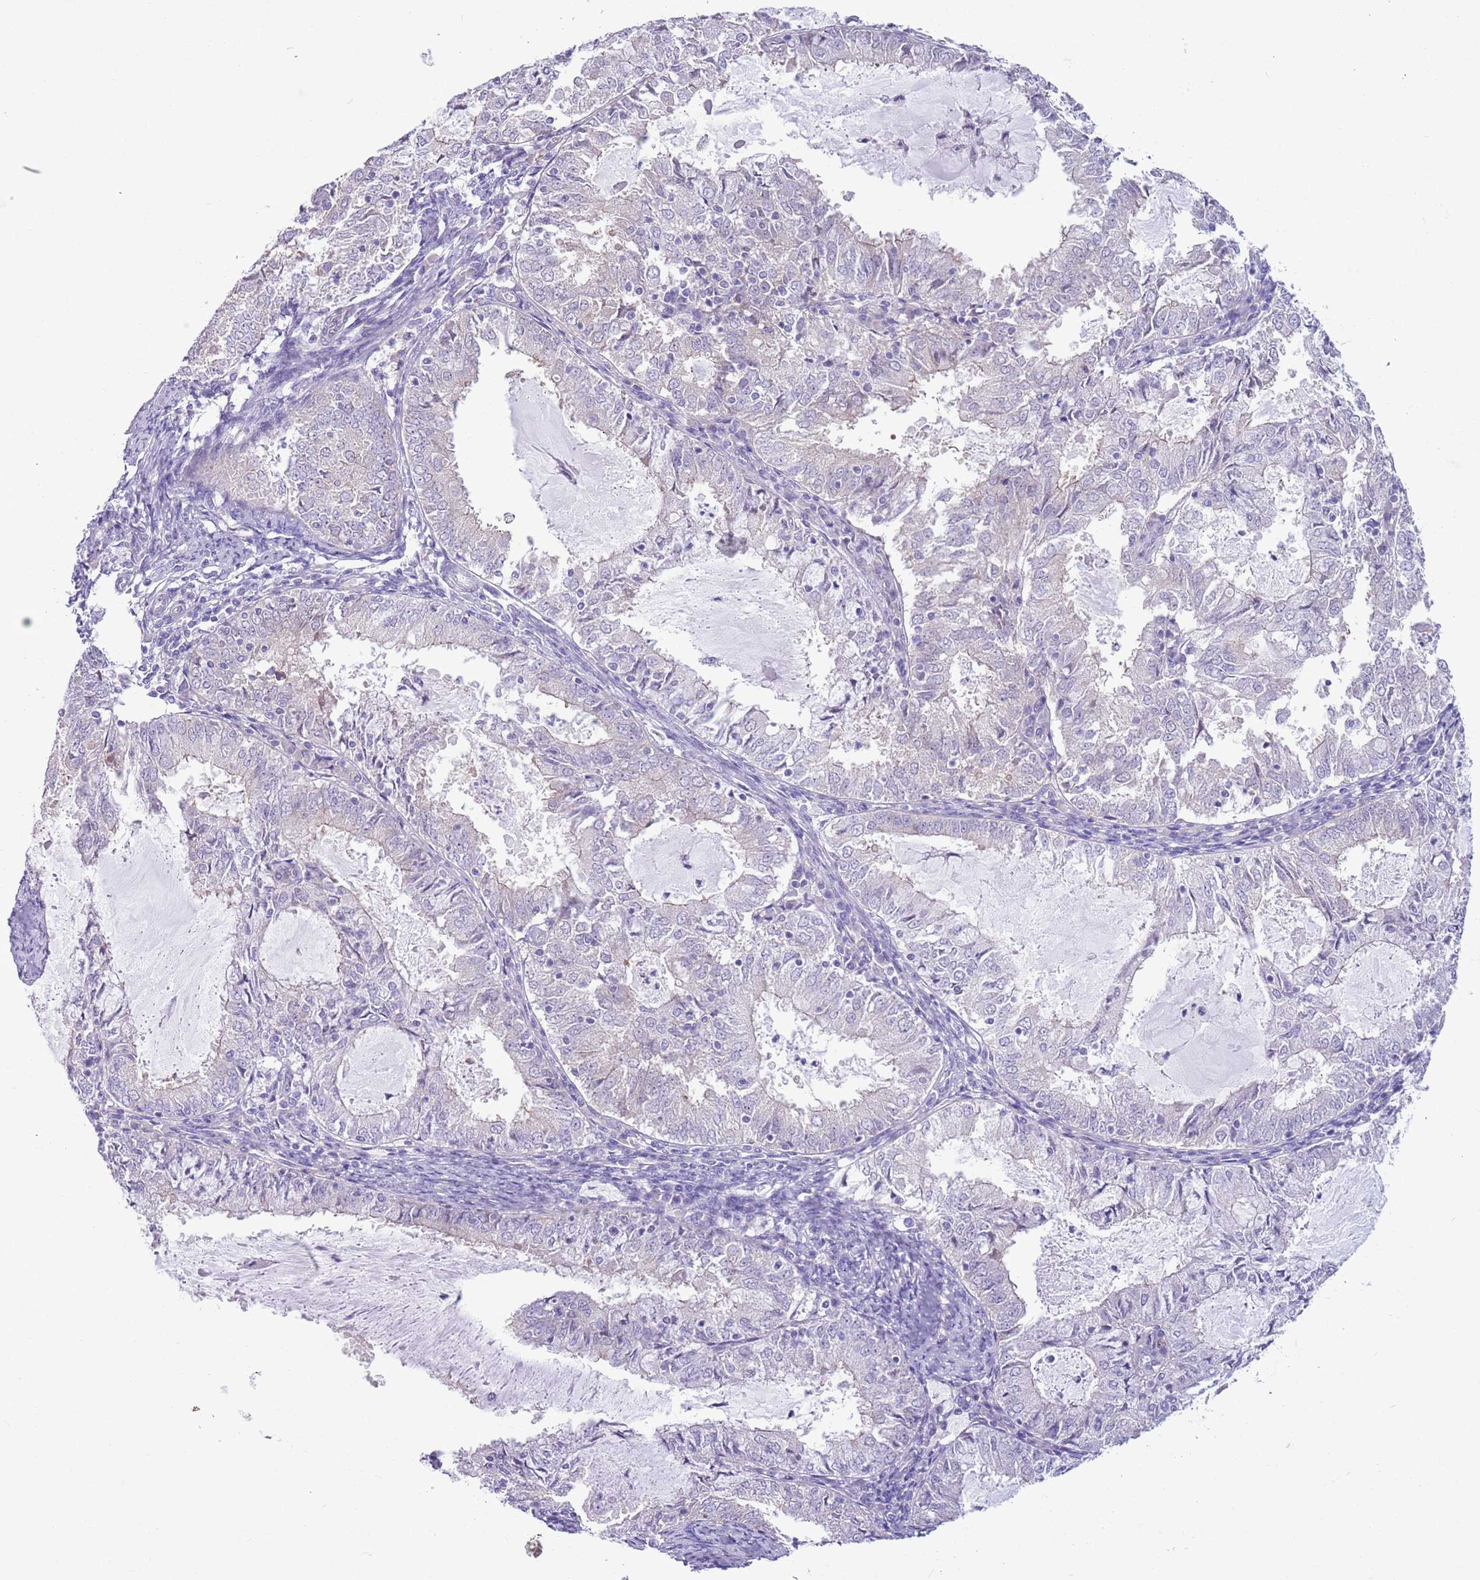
{"staining": {"intensity": "negative", "quantity": "none", "location": "none"}, "tissue": "endometrial cancer", "cell_type": "Tumor cells", "image_type": "cancer", "snomed": [{"axis": "morphology", "description": "Adenocarcinoma, NOS"}, {"axis": "topography", "description": "Endometrium"}], "caption": "This is an immunohistochemistry histopathology image of human endometrial cancer. There is no positivity in tumor cells.", "gene": "PARP8", "patient": {"sex": "female", "age": 57}}